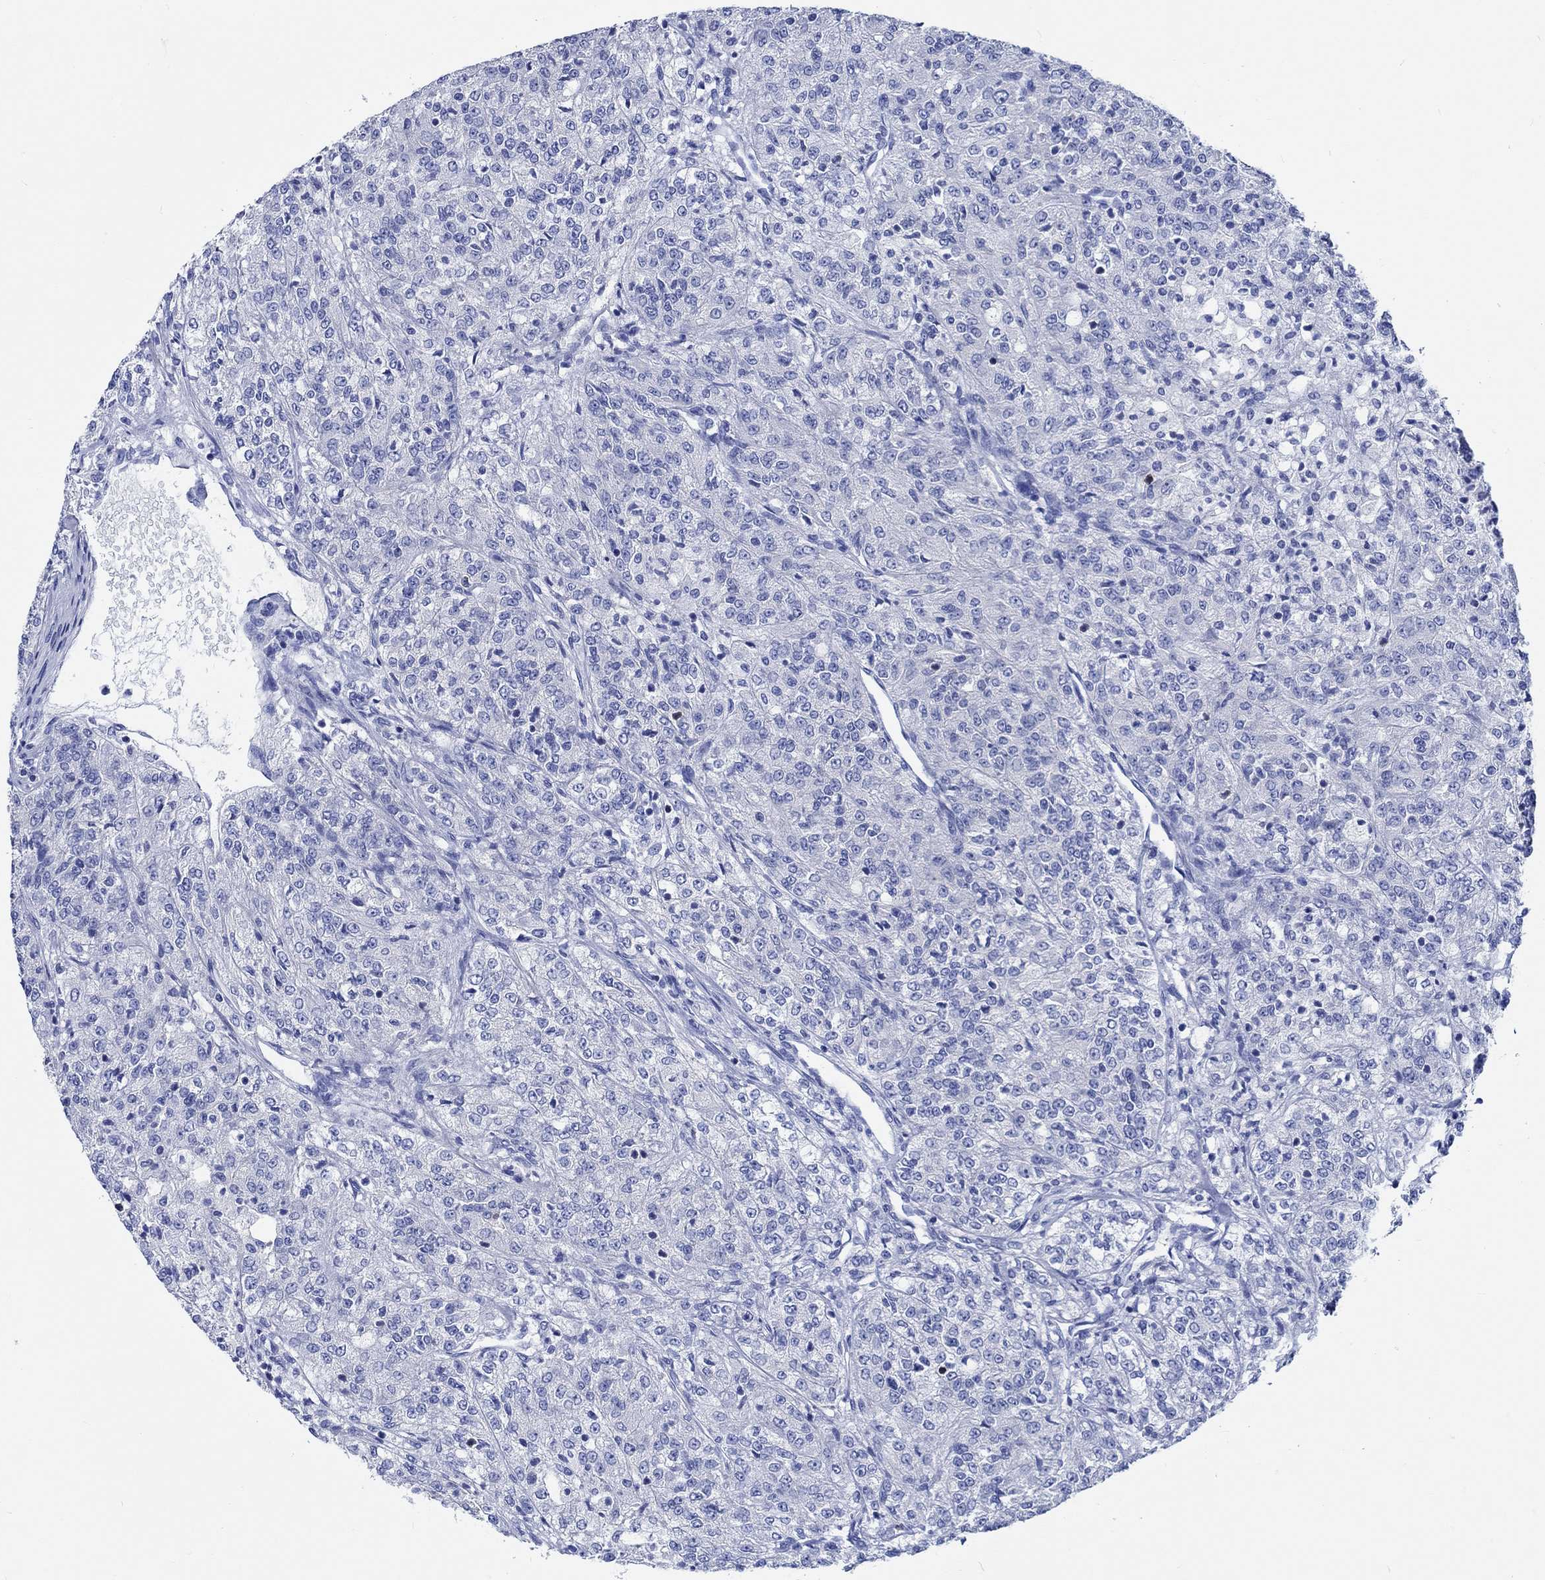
{"staining": {"intensity": "negative", "quantity": "none", "location": "none"}, "tissue": "renal cancer", "cell_type": "Tumor cells", "image_type": "cancer", "snomed": [{"axis": "morphology", "description": "Adenocarcinoma, NOS"}, {"axis": "topography", "description": "Kidney"}], "caption": "DAB immunohistochemical staining of human renal cancer (adenocarcinoma) exhibits no significant expression in tumor cells. (Brightfield microscopy of DAB immunohistochemistry at high magnification).", "gene": "PTPRN2", "patient": {"sex": "female", "age": 63}}